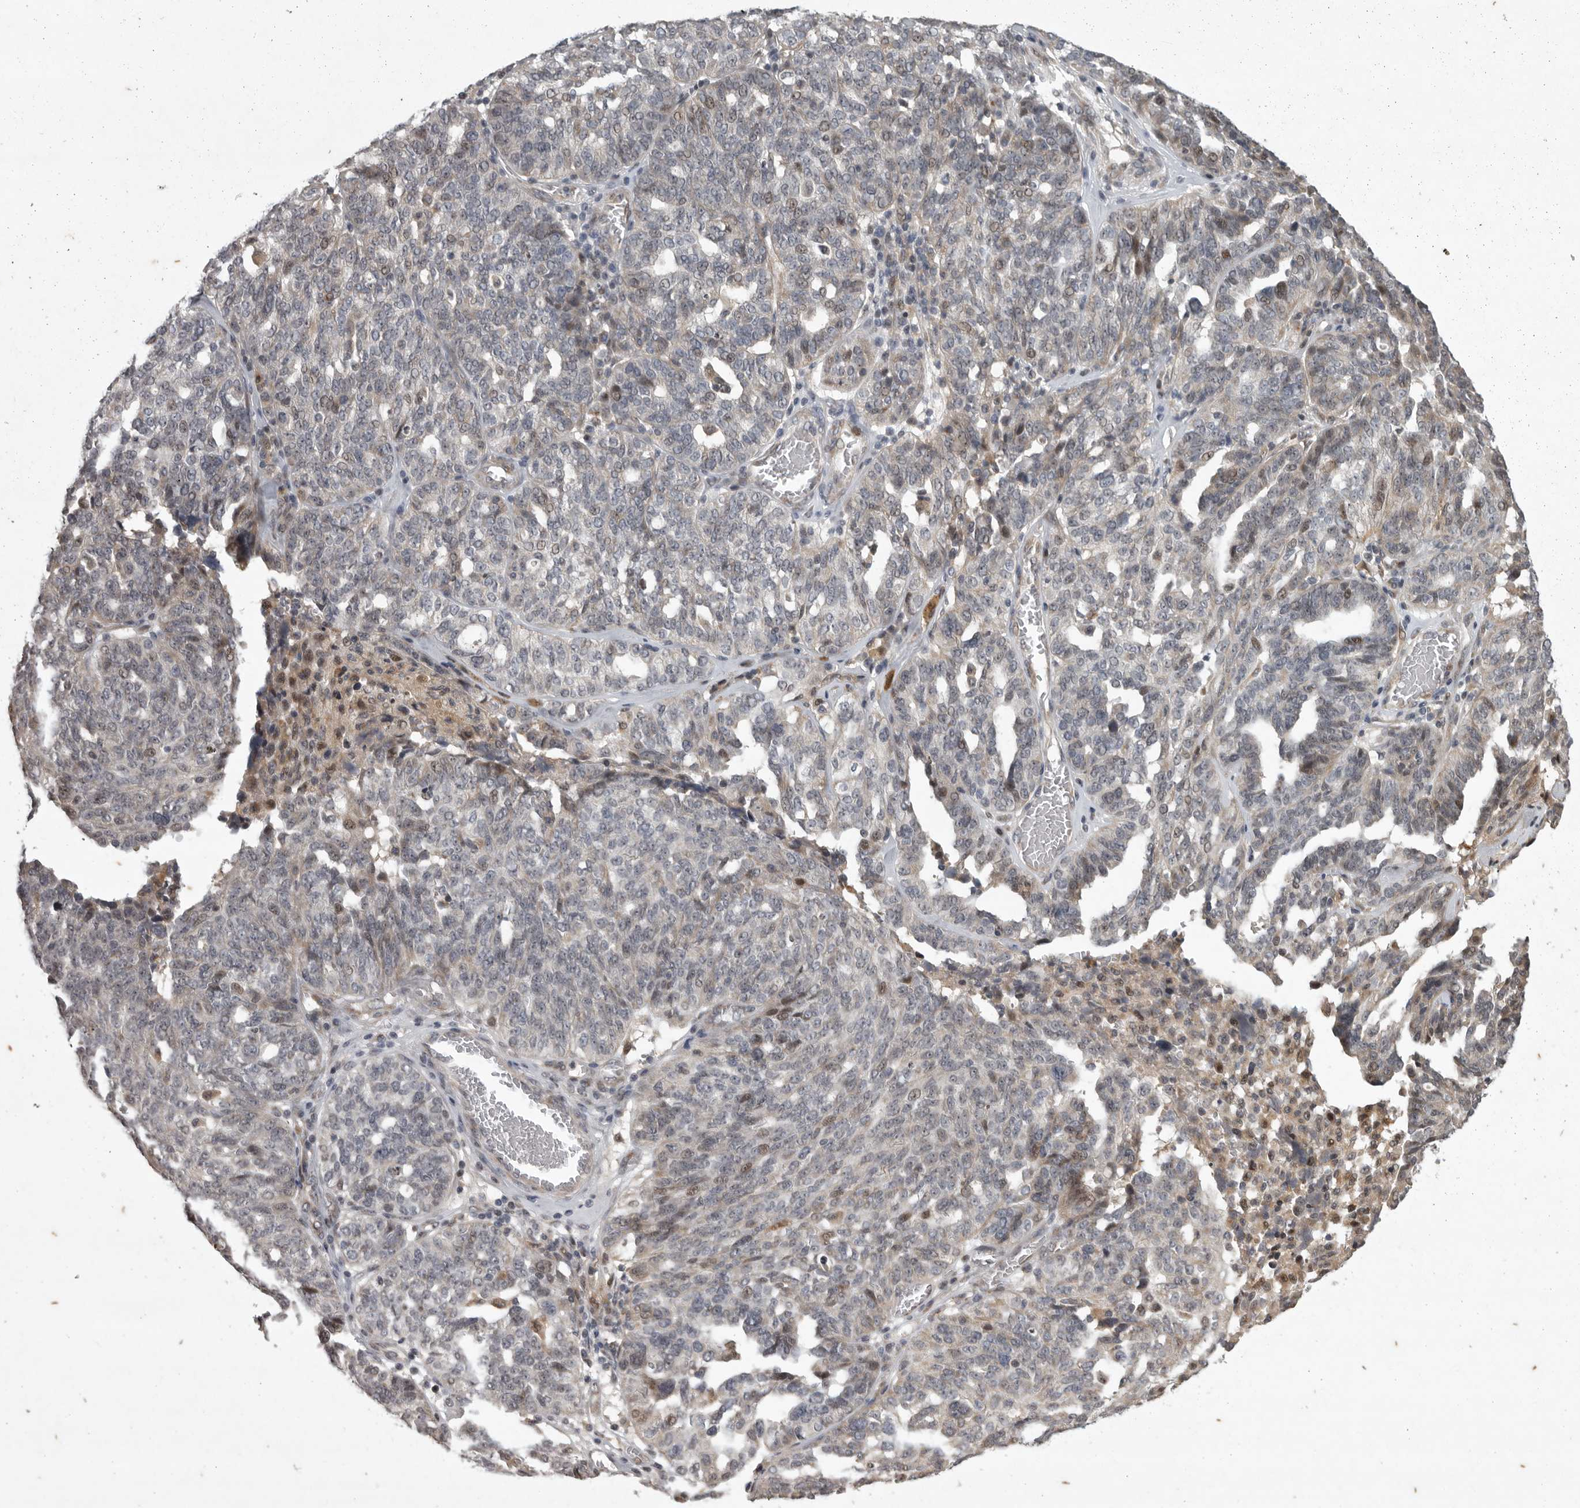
{"staining": {"intensity": "moderate", "quantity": "<25%", "location": "nuclear"}, "tissue": "ovarian cancer", "cell_type": "Tumor cells", "image_type": "cancer", "snomed": [{"axis": "morphology", "description": "Cystadenocarcinoma, serous, NOS"}, {"axis": "topography", "description": "Ovary"}], "caption": "Immunohistochemical staining of human ovarian cancer reveals low levels of moderate nuclear staining in approximately <25% of tumor cells. (DAB IHC, brown staining for protein, blue staining for nuclei).", "gene": "MAN2A1", "patient": {"sex": "female", "age": 59}}